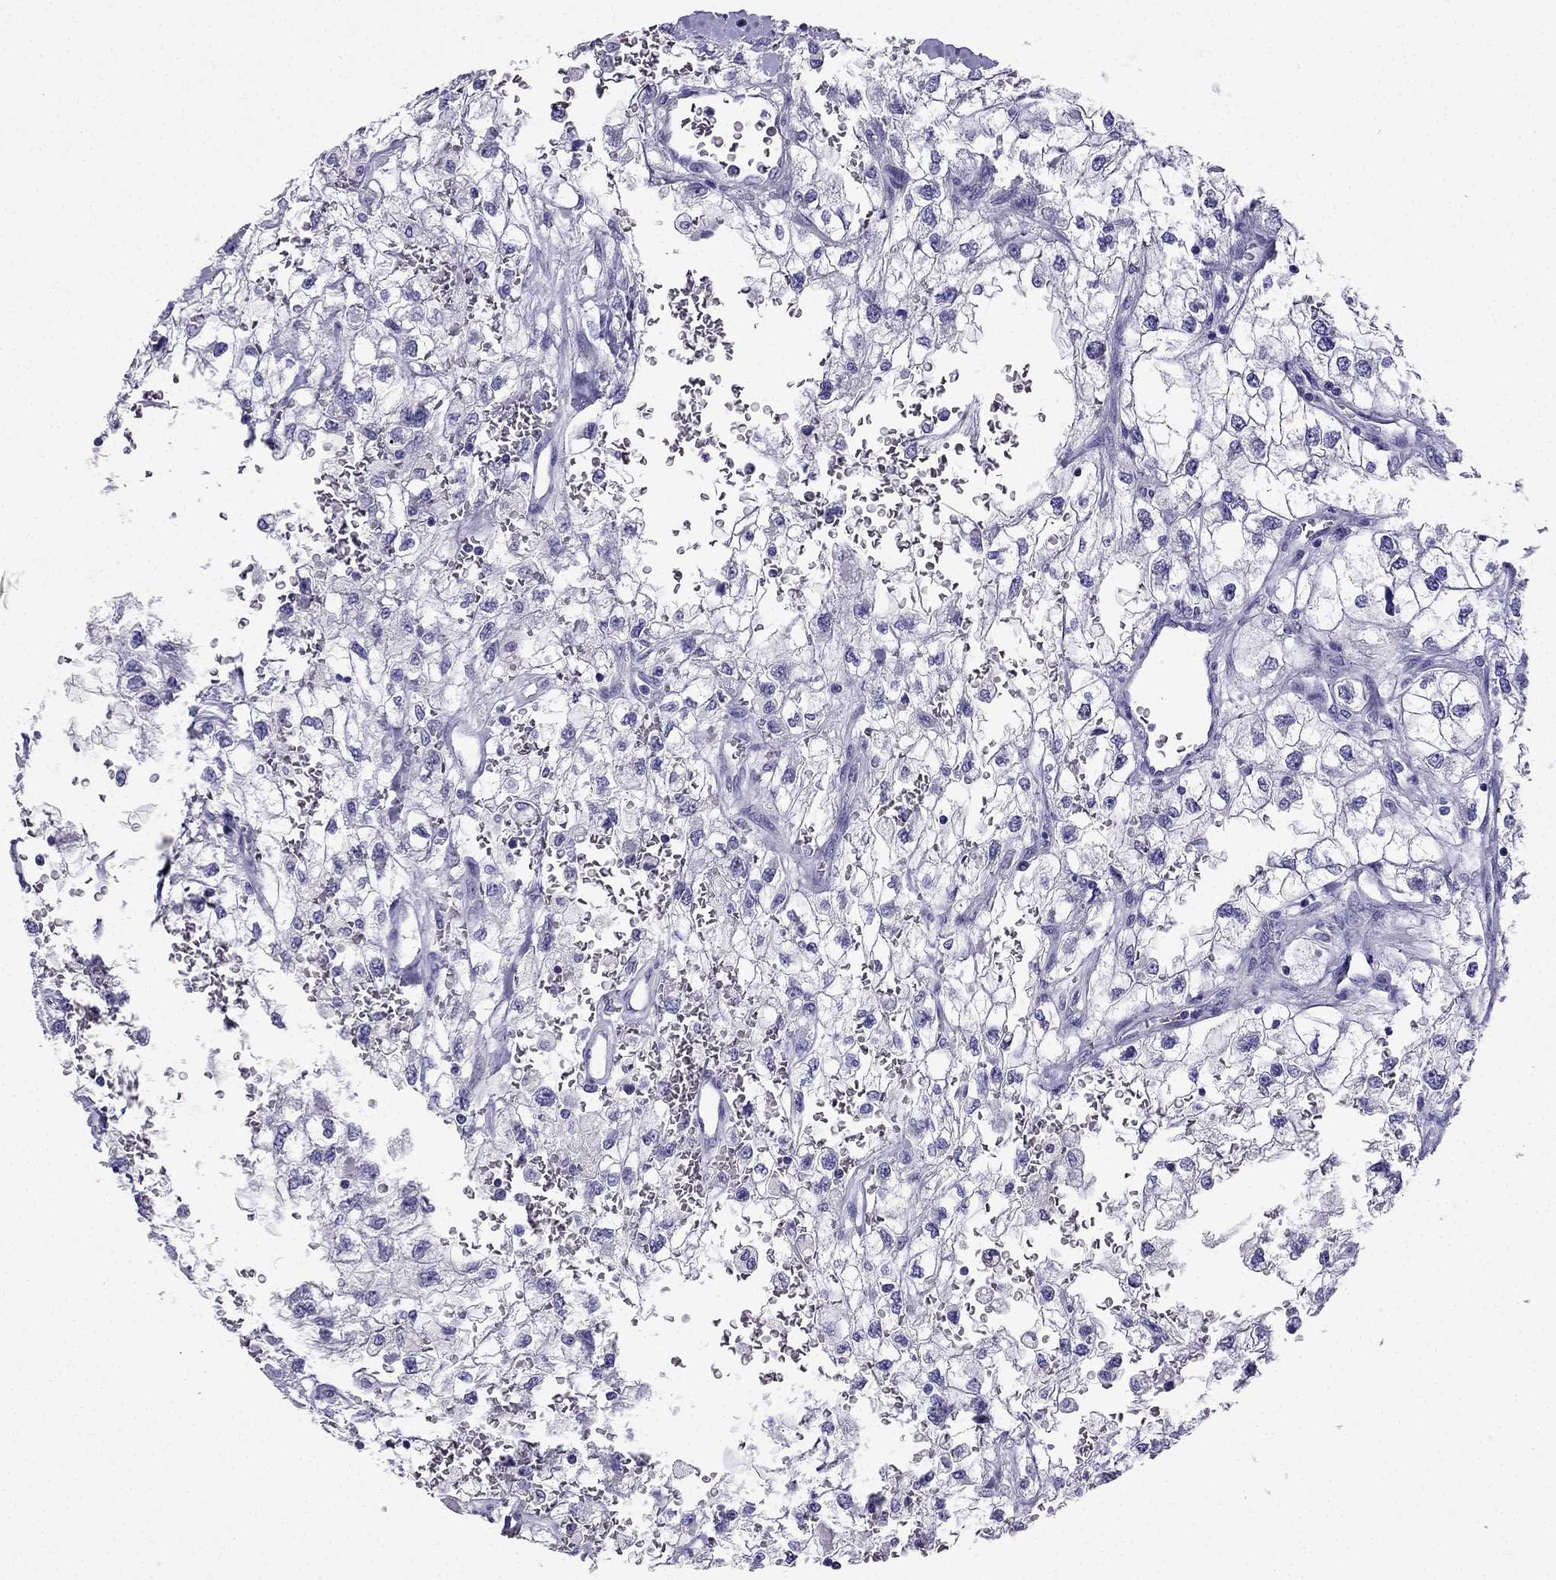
{"staining": {"intensity": "negative", "quantity": "none", "location": "none"}, "tissue": "renal cancer", "cell_type": "Tumor cells", "image_type": "cancer", "snomed": [{"axis": "morphology", "description": "Adenocarcinoma, NOS"}, {"axis": "topography", "description": "Kidney"}], "caption": "Tumor cells show no significant positivity in renal cancer (adenocarcinoma).", "gene": "NPTX1", "patient": {"sex": "male", "age": 59}}